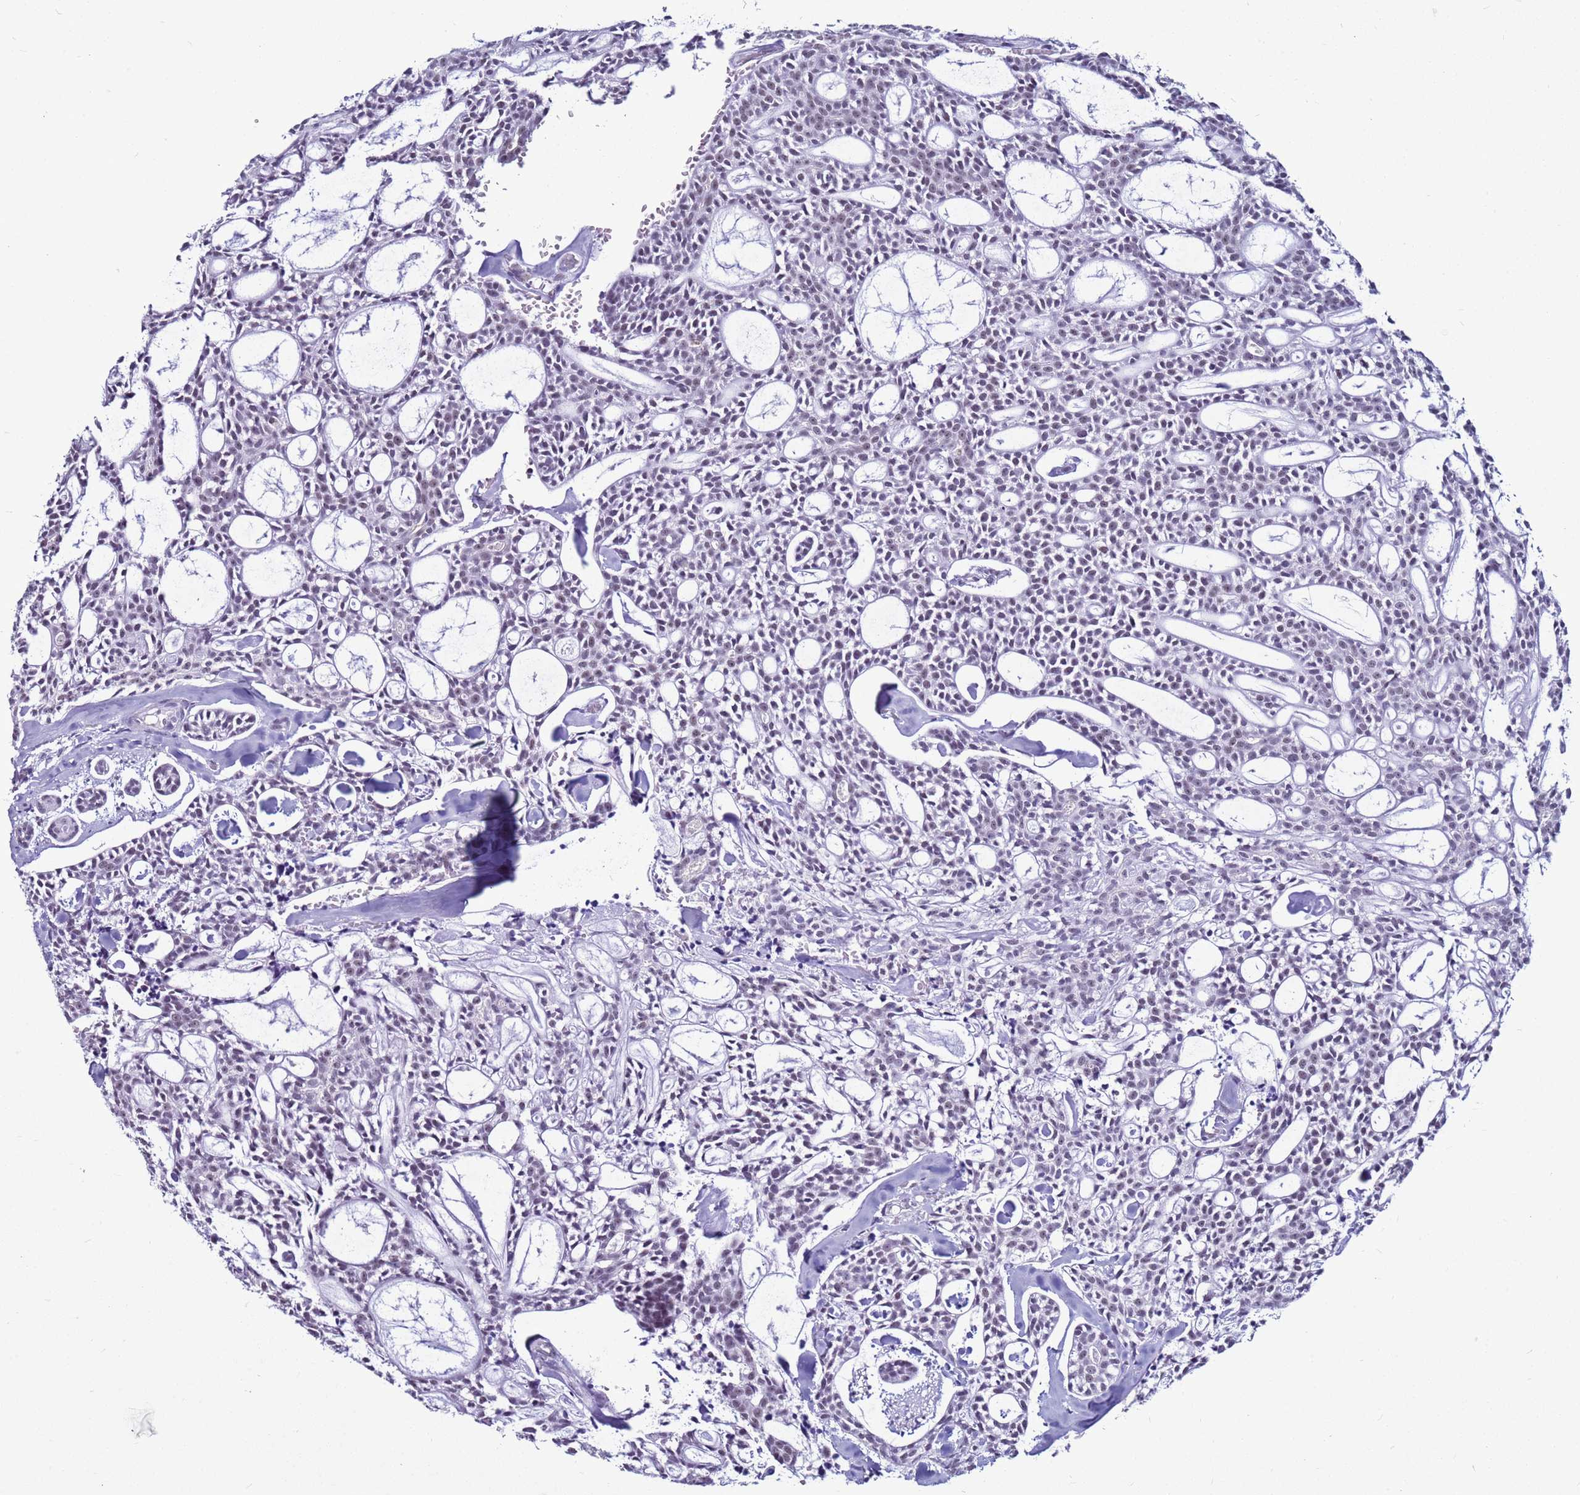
{"staining": {"intensity": "negative", "quantity": "none", "location": "none"}, "tissue": "head and neck cancer", "cell_type": "Tumor cells", "image_type": "cancer", "snomed": [{"axis": "morphology", "description": "Adenocarcinoma, NOS"}, {"axis": "topography", "description": "Salivary gland"}, {"axis": "topography", "description": "Head-Neck"}], "caption": "Tumor cells are negative for protein expression in human head and neck adenocarcinoma.", "gene": "DHX15", "patient": {"sex": "male", "age": 55}}